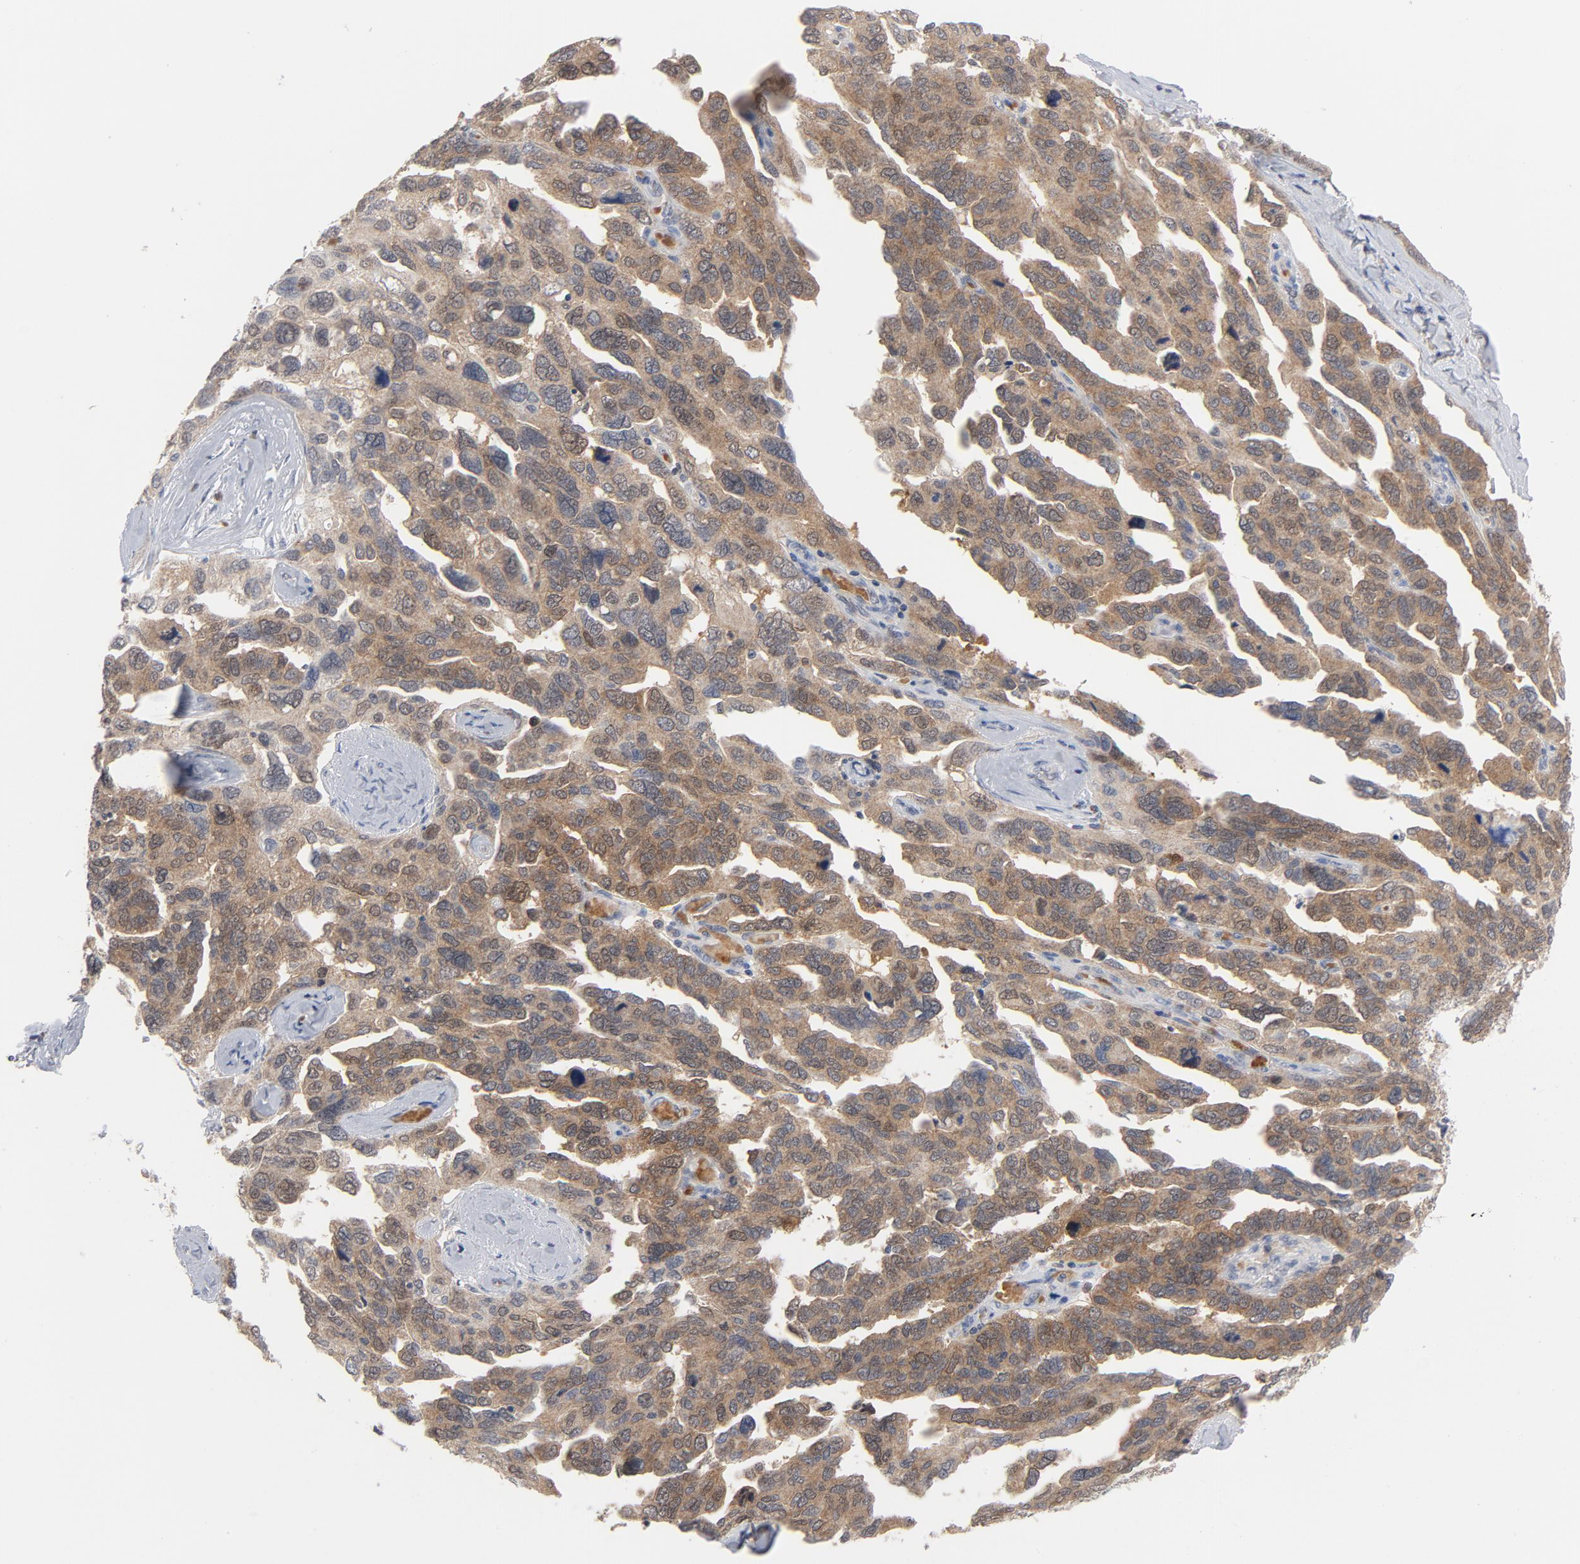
{"staining": {"intensity": "moderate", "quantity": ">75%", "location": "cytoplasmic/membranous,nuclear"}, "tissue": "ovarian cancer", "cell_type": "Tumor cells", "image_type": "cancer", "snomed": [{"axis": "morphology", "description": "Cystadenocarcinoma, serous, NOS"}, {"axis": "topography", "description": "Ovary"}], "caption": "A photomicrograph of ovarian cancer stained for a protein displays moderate cytoplasmic/membranous and nuclear brown staining in tumor cells.", "gene": "PRDX1", "patient": {"sex": "female", "age": 64}}